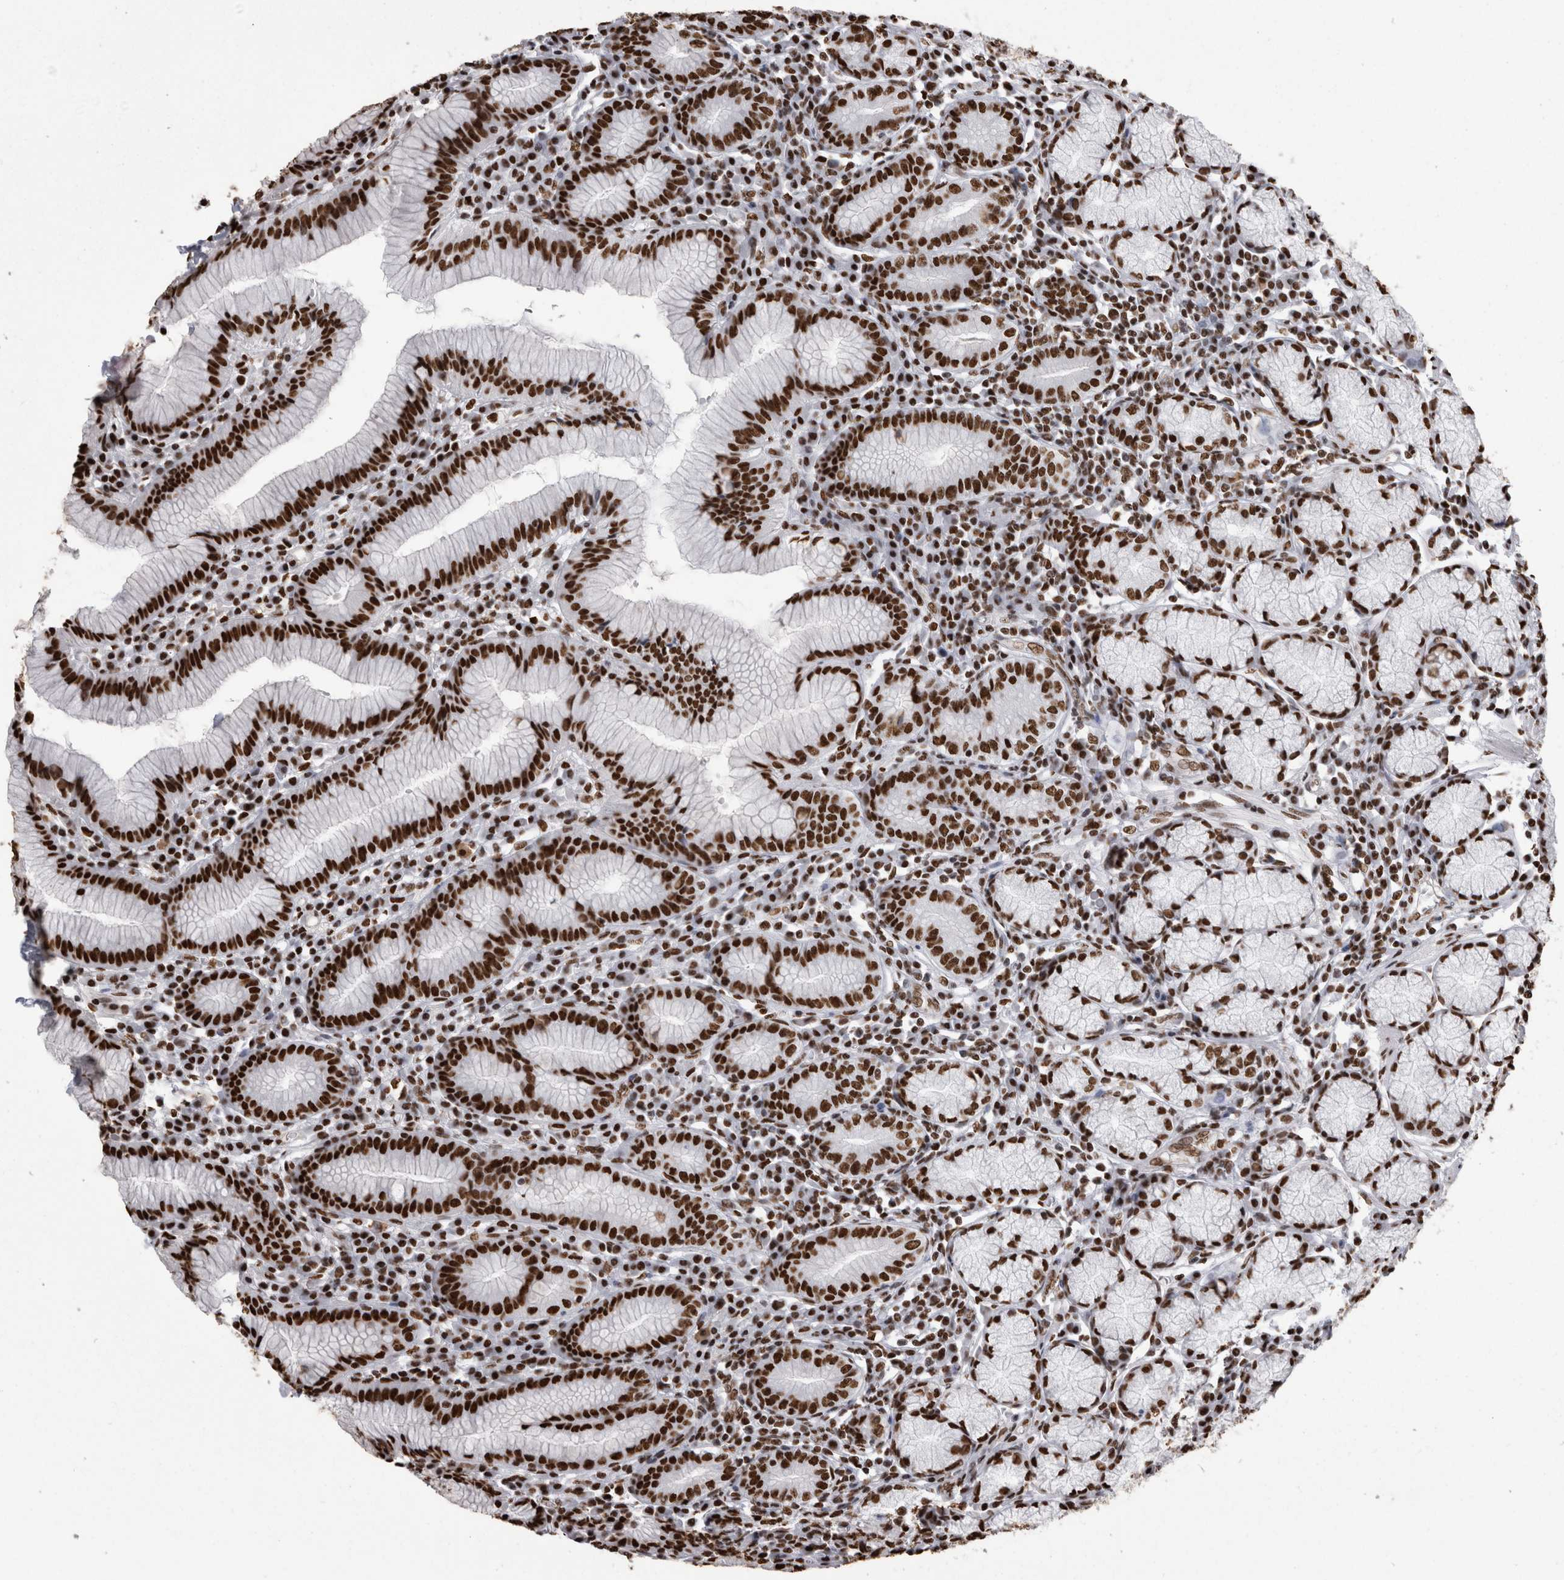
{"staining": {"intensity": "strong", "quantity": ">75%", "location": "nuclear"}, "tissue": "stomach", "cell_type": "Glandular cells", "image_type": "normal", "snomed": [{"axis": "morphology", "description": "Normal tissue, NOS"}, {"axis": "topography", "description": "Stomach"}], "caption": "Protein expression analysis of benign stomach reveals strong nuclear staining in about >75% of glandular cells. Nuclei are stained in blue.", "gene": "HNRNPM", "patient": {"sex": "male", "age": 55}}